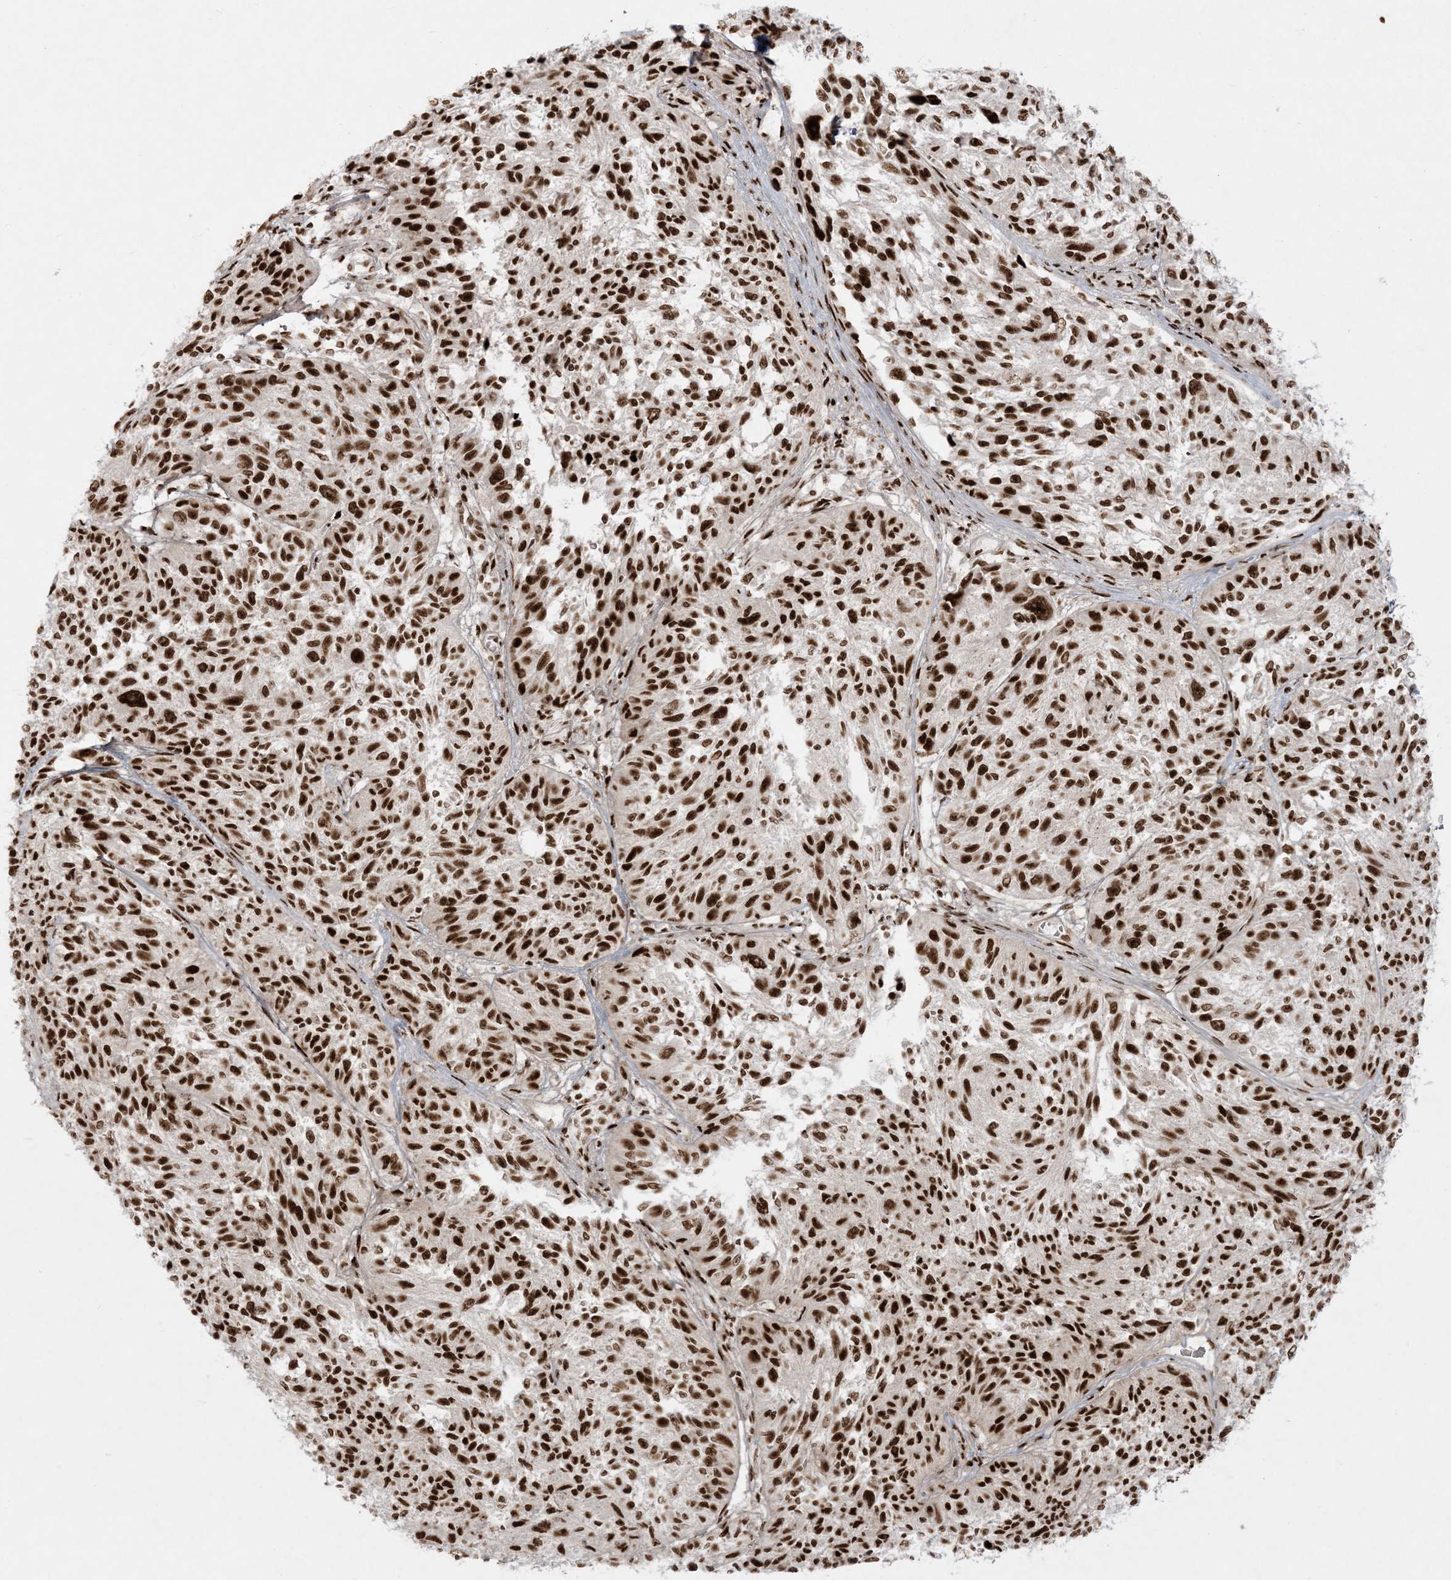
{"staining": {"intensity": "strong", "quantity": ">75%", "location": "nuclear"}, "tissue": "melanoma", "cell_type": "Tumor cells", "image_type": "cancer", "snomed": [{"axis": "morphology", "description": "Malignant melanoma, NOS"}, {"axis": "topography", "description": "Skin"}], "caption": "An immunohistochemistry (IHC) micrograph of neoplastic tissue is shown. Protein staining in brown labels strong nuclear positivity in malignant melanoma within tumor cells.", "gene": "RBM10", "patient": {"sex": "male", "age": 53}}